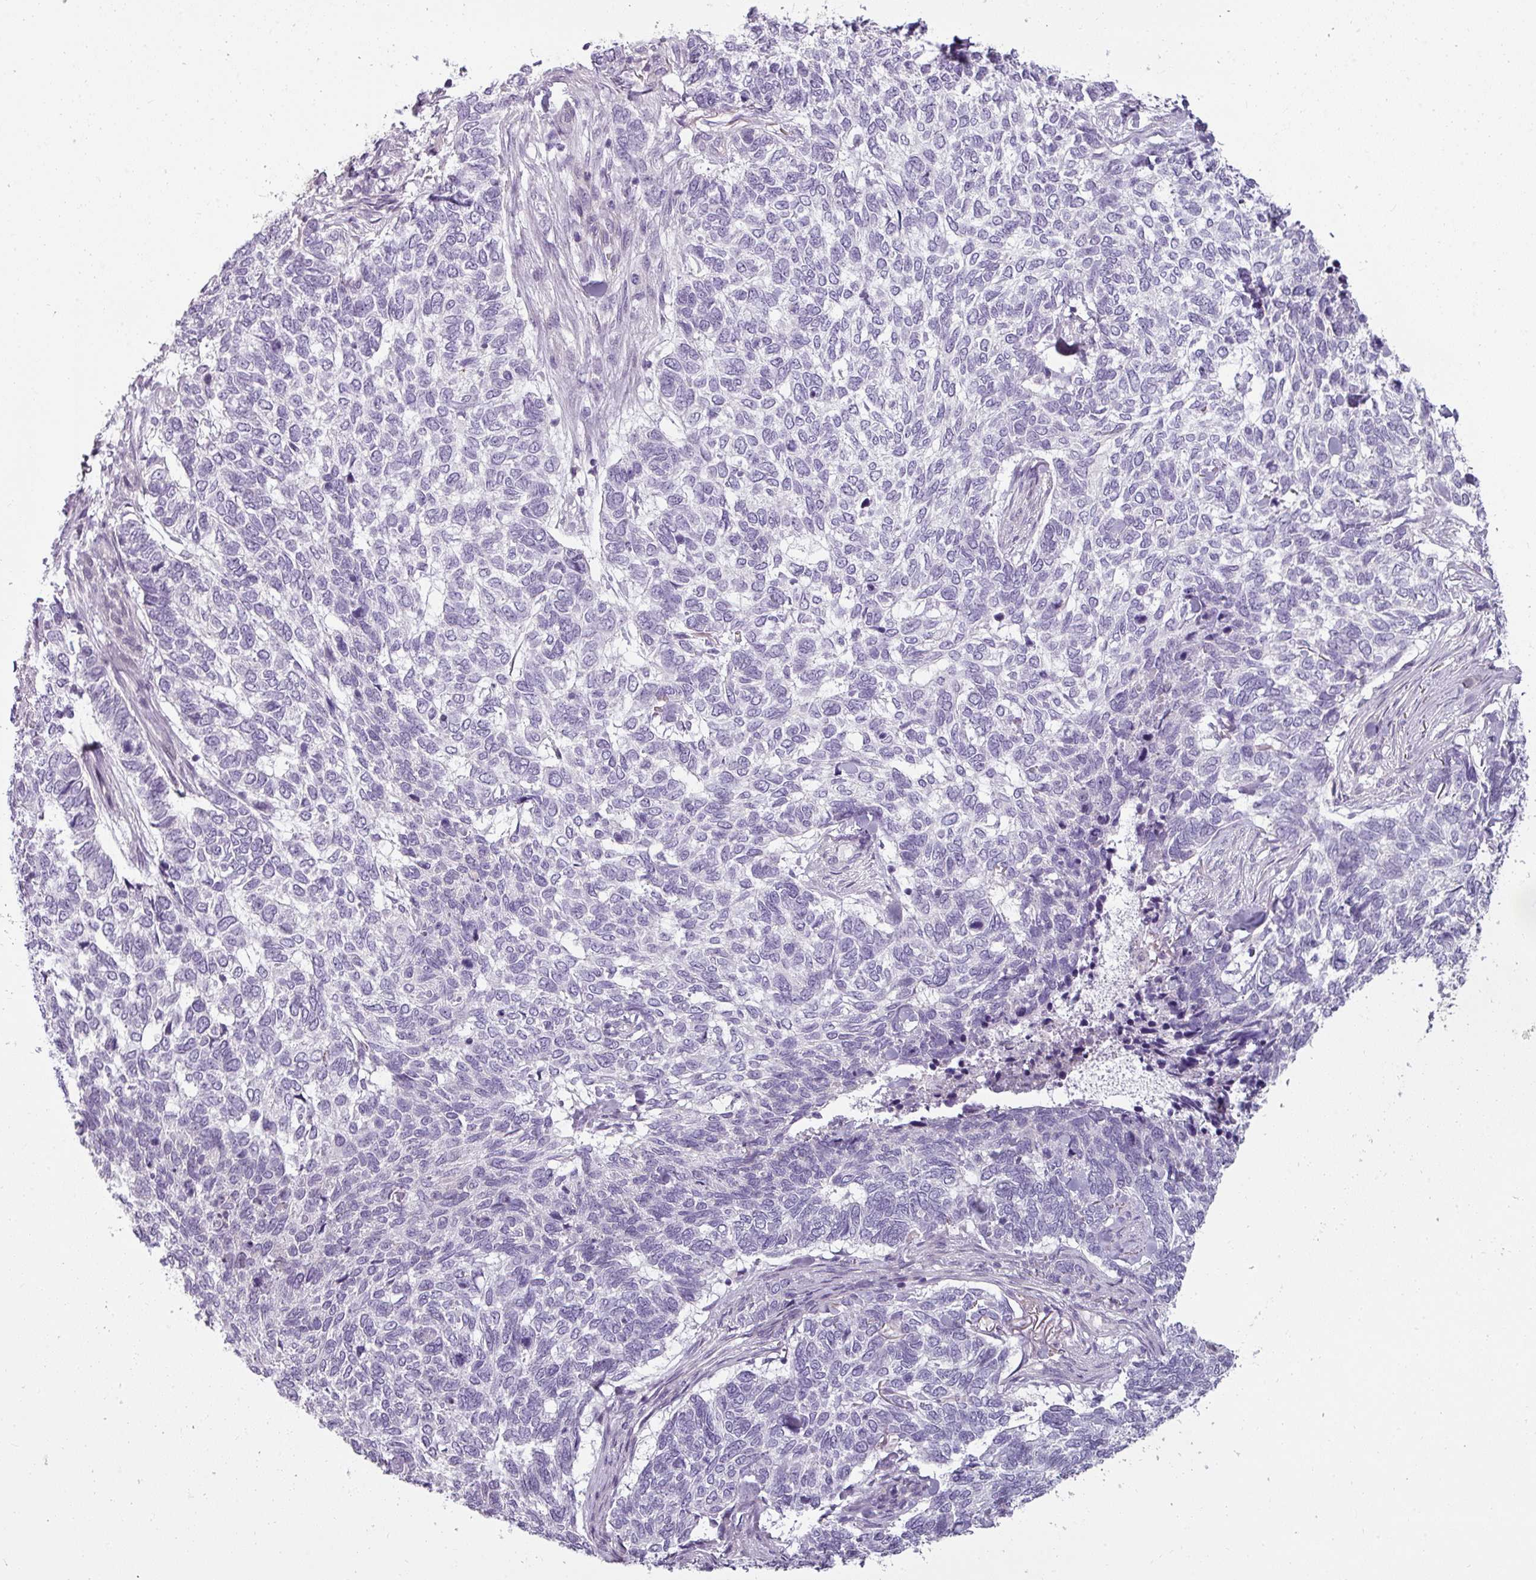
{"staining": {"intensity": "negative", "quantity": "none", "location": "none"}, "tissue": "skin cancer", "cell_type": "Tumor cells", "image_type": "cancer", "snomed": [{"axis": "morphology", "description": "Basal cell carcinoma"}, {"axis": "topography", "description": "Skin"}], "caption": "High magnification brightfield microscopy of skin basal cell carcinoma stained with DAB (3,3'-diaminobenzidine) (brown) and counterstained with hematoxylin (blue): tumor cells show no significant positivity.", "gene": "ASB1", "patient": {"sex": "female", "age": 65}}